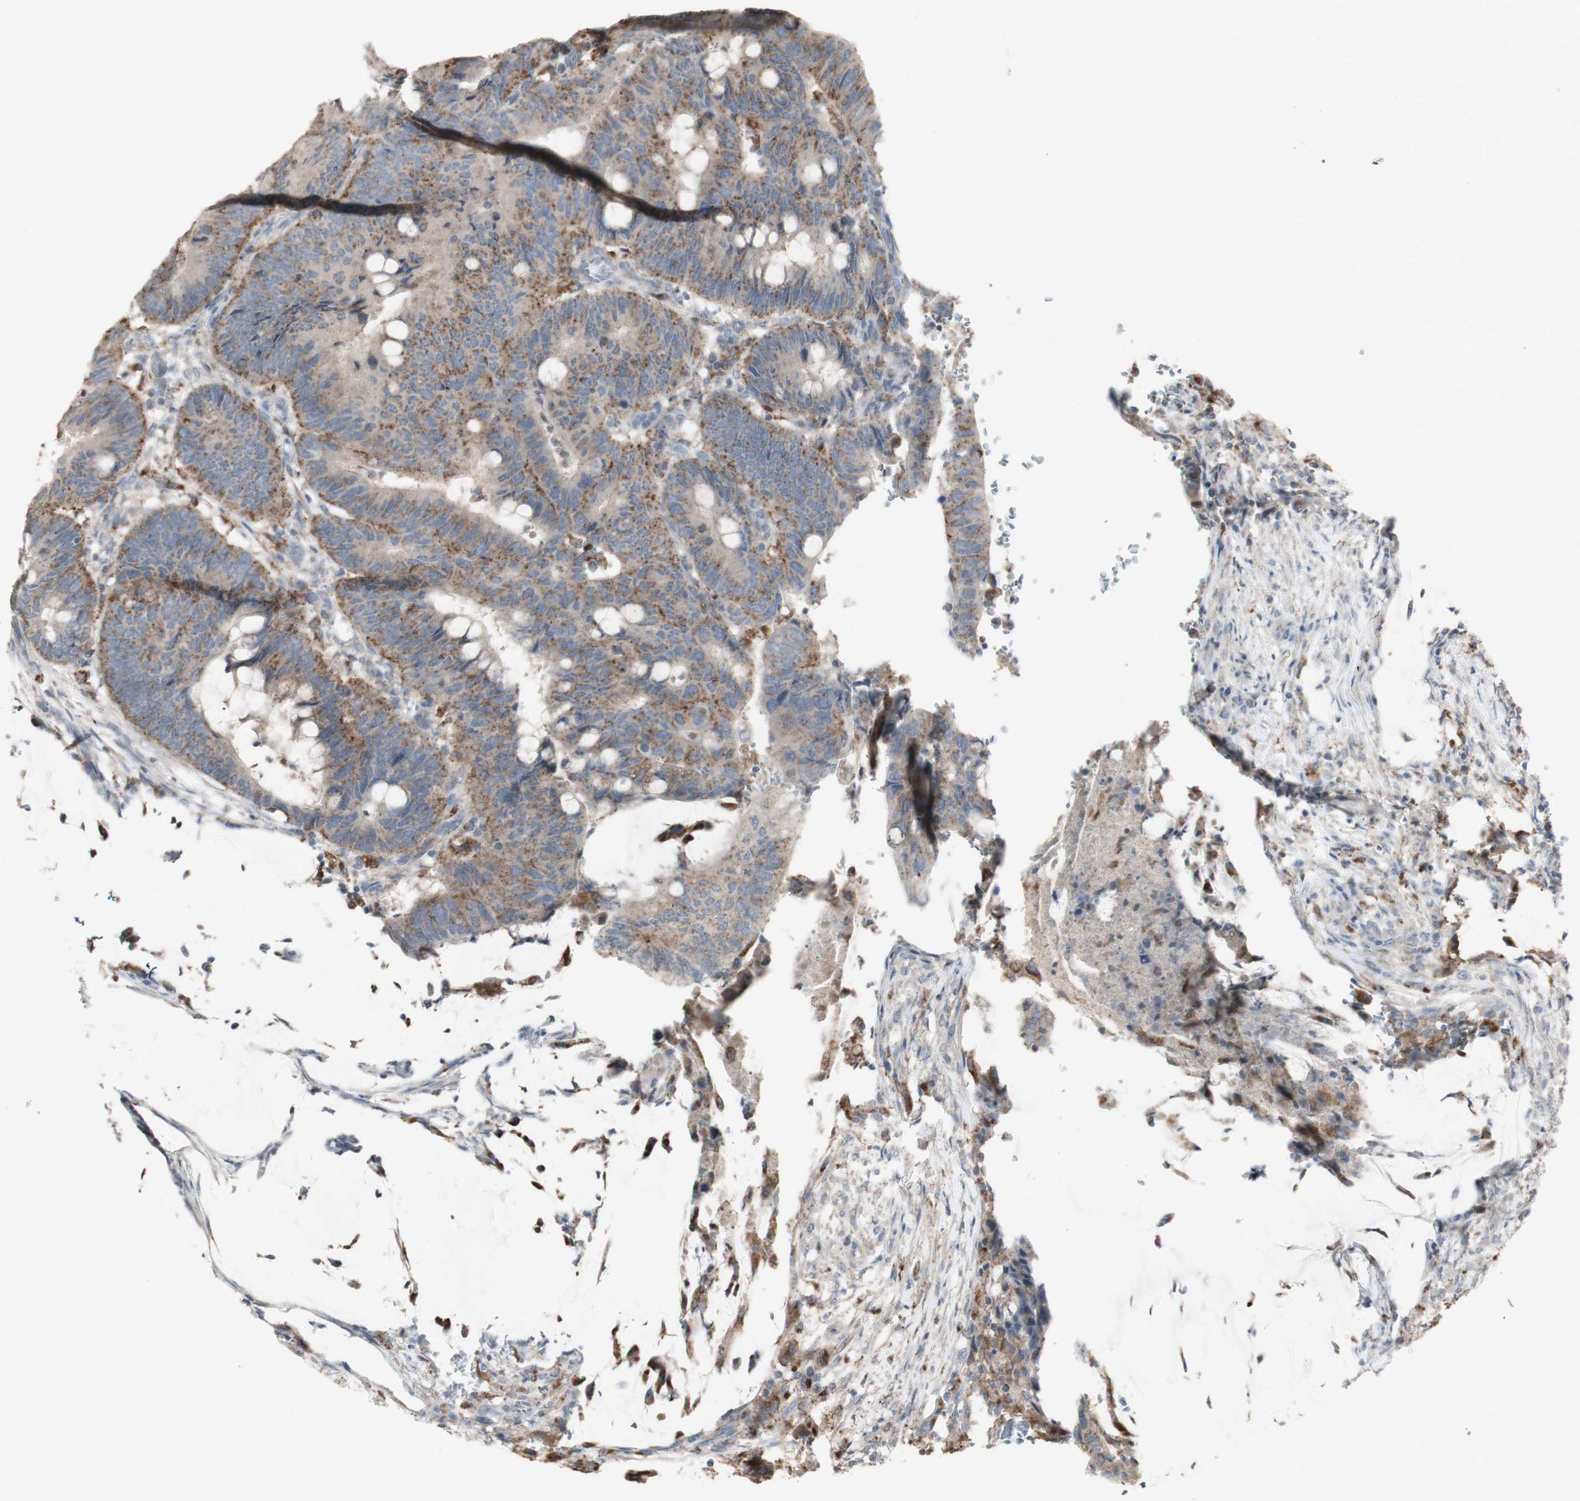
{"staining": {"intensity": "moderate", "quantity": ">75%", "location": "cytoplasmic/membranous"}, "tissue": "colorectal cancer", "cell_type": "Tumor cells", "image_type": "cancer", "snomed": [{"axis": "morphology", "description": "Normal tissue, NOS"}, {"axis": "morphology", "description": "Adenocarcinoma, NOS"}, {"axis": "topography", "description": "Rectum"}, {"axis": "topography", "description": "Peripheral nerve tissue"}], "caption": "Human colorectal cancer stained with a brown dye reveals moderate cytoplasmic/membranous positive expression in approximately >75% of tumor cells.", "gene": "ATP6V1E1", "patient": {"sex": "male", "age": 92}}